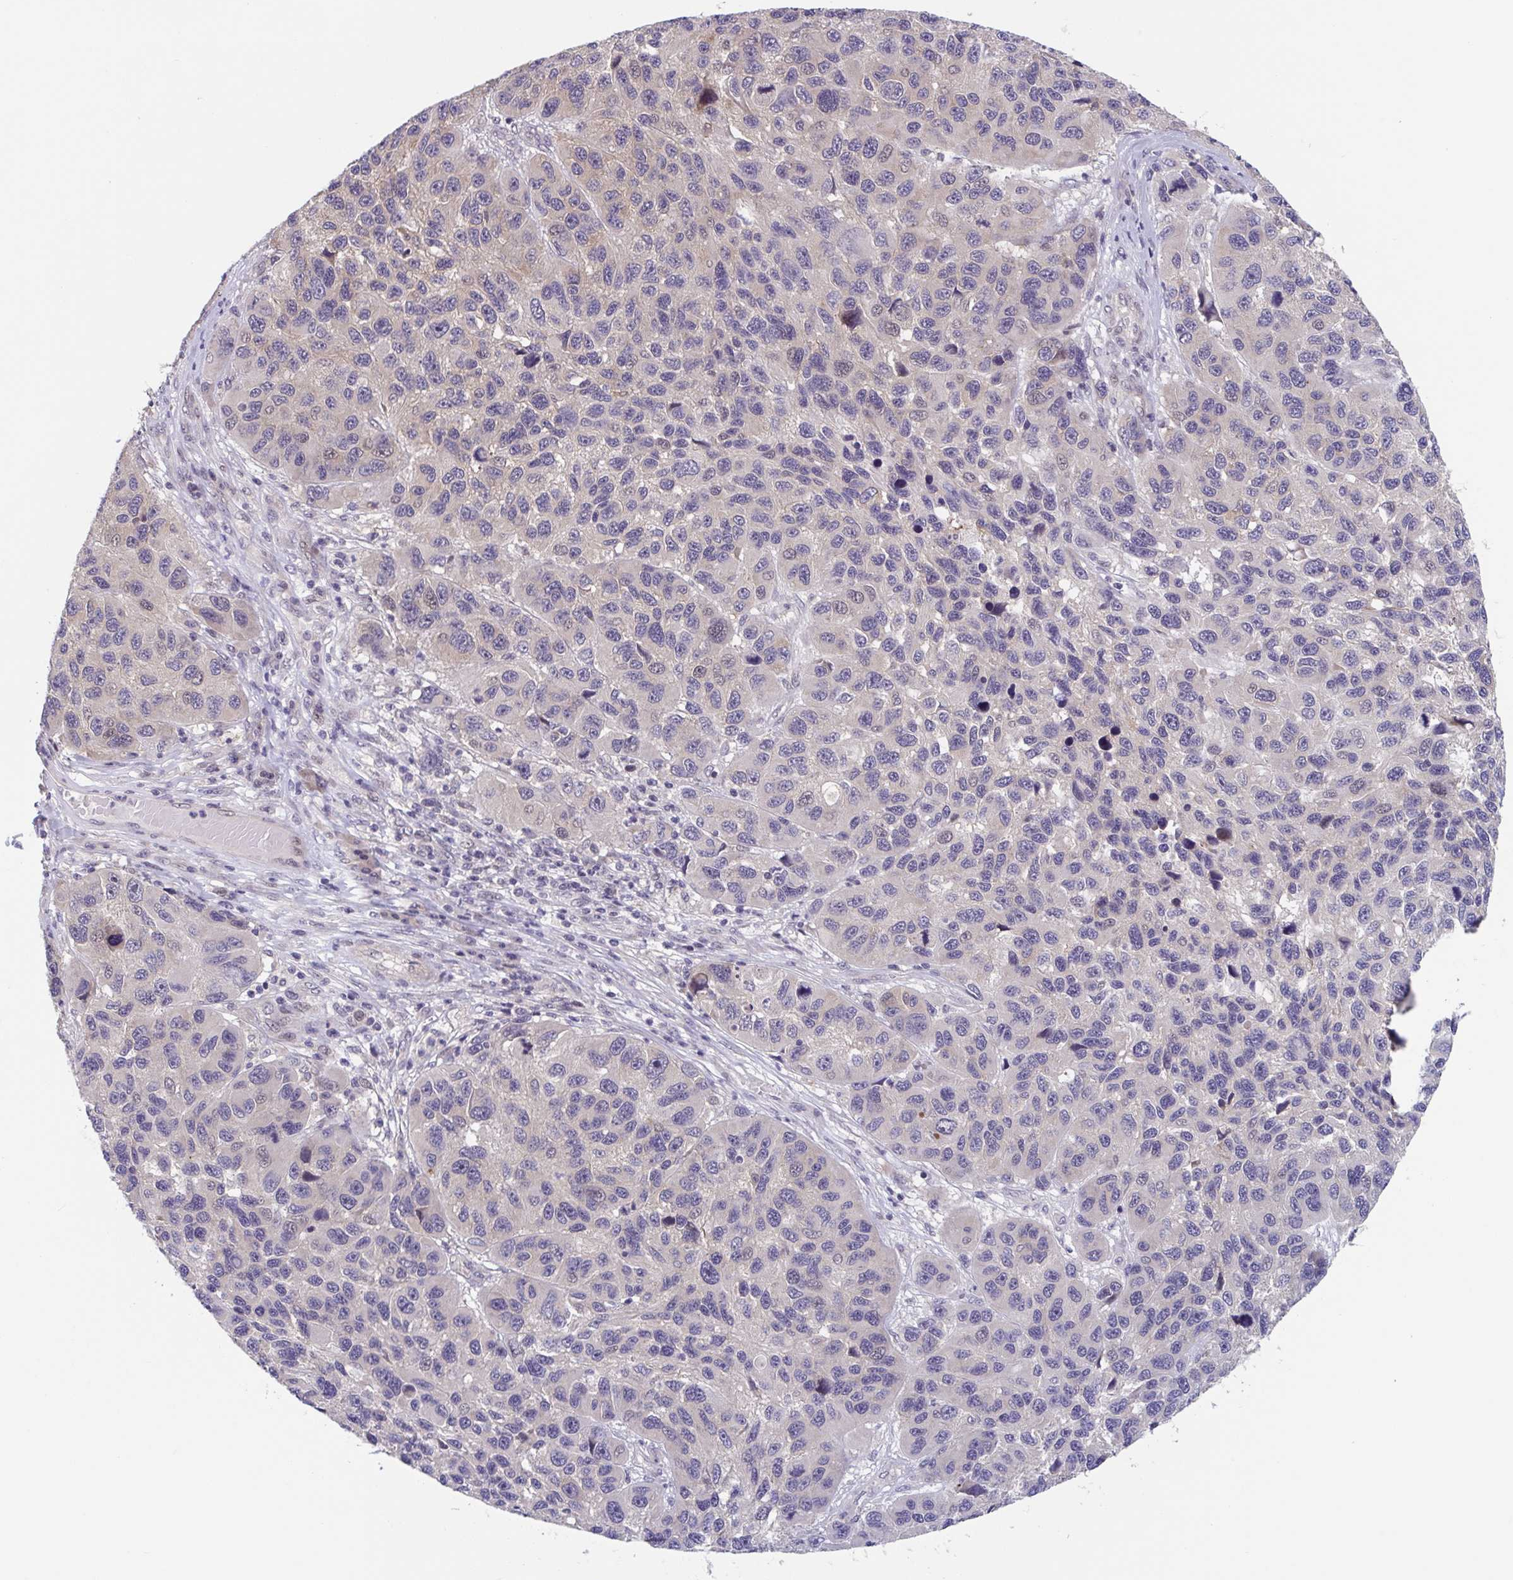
{"staining": {"intensity": "moderate", "quantity": "<25%", "location": "cytoplasmic/membranous,nuclear"}, "tissue": "melanoma", "cell_type": "Tumor cells", "image_type": "cancer", "snomed": [{"axis": "morphology", "description": "Malignant melanoma, NOS"}, {"axis": "topography", "description": "Skin"}], "caption": "Protein expression analysis of human malignant melanoma reveals moderate cytoplasmic/membranous and nuclear positivity in approximately <25% of tumor cells. (Brightfield microscopy of DAB IHC at high magnification).", "gene": "RIOK1", "patient": {"sex": "male", "age": 53}}